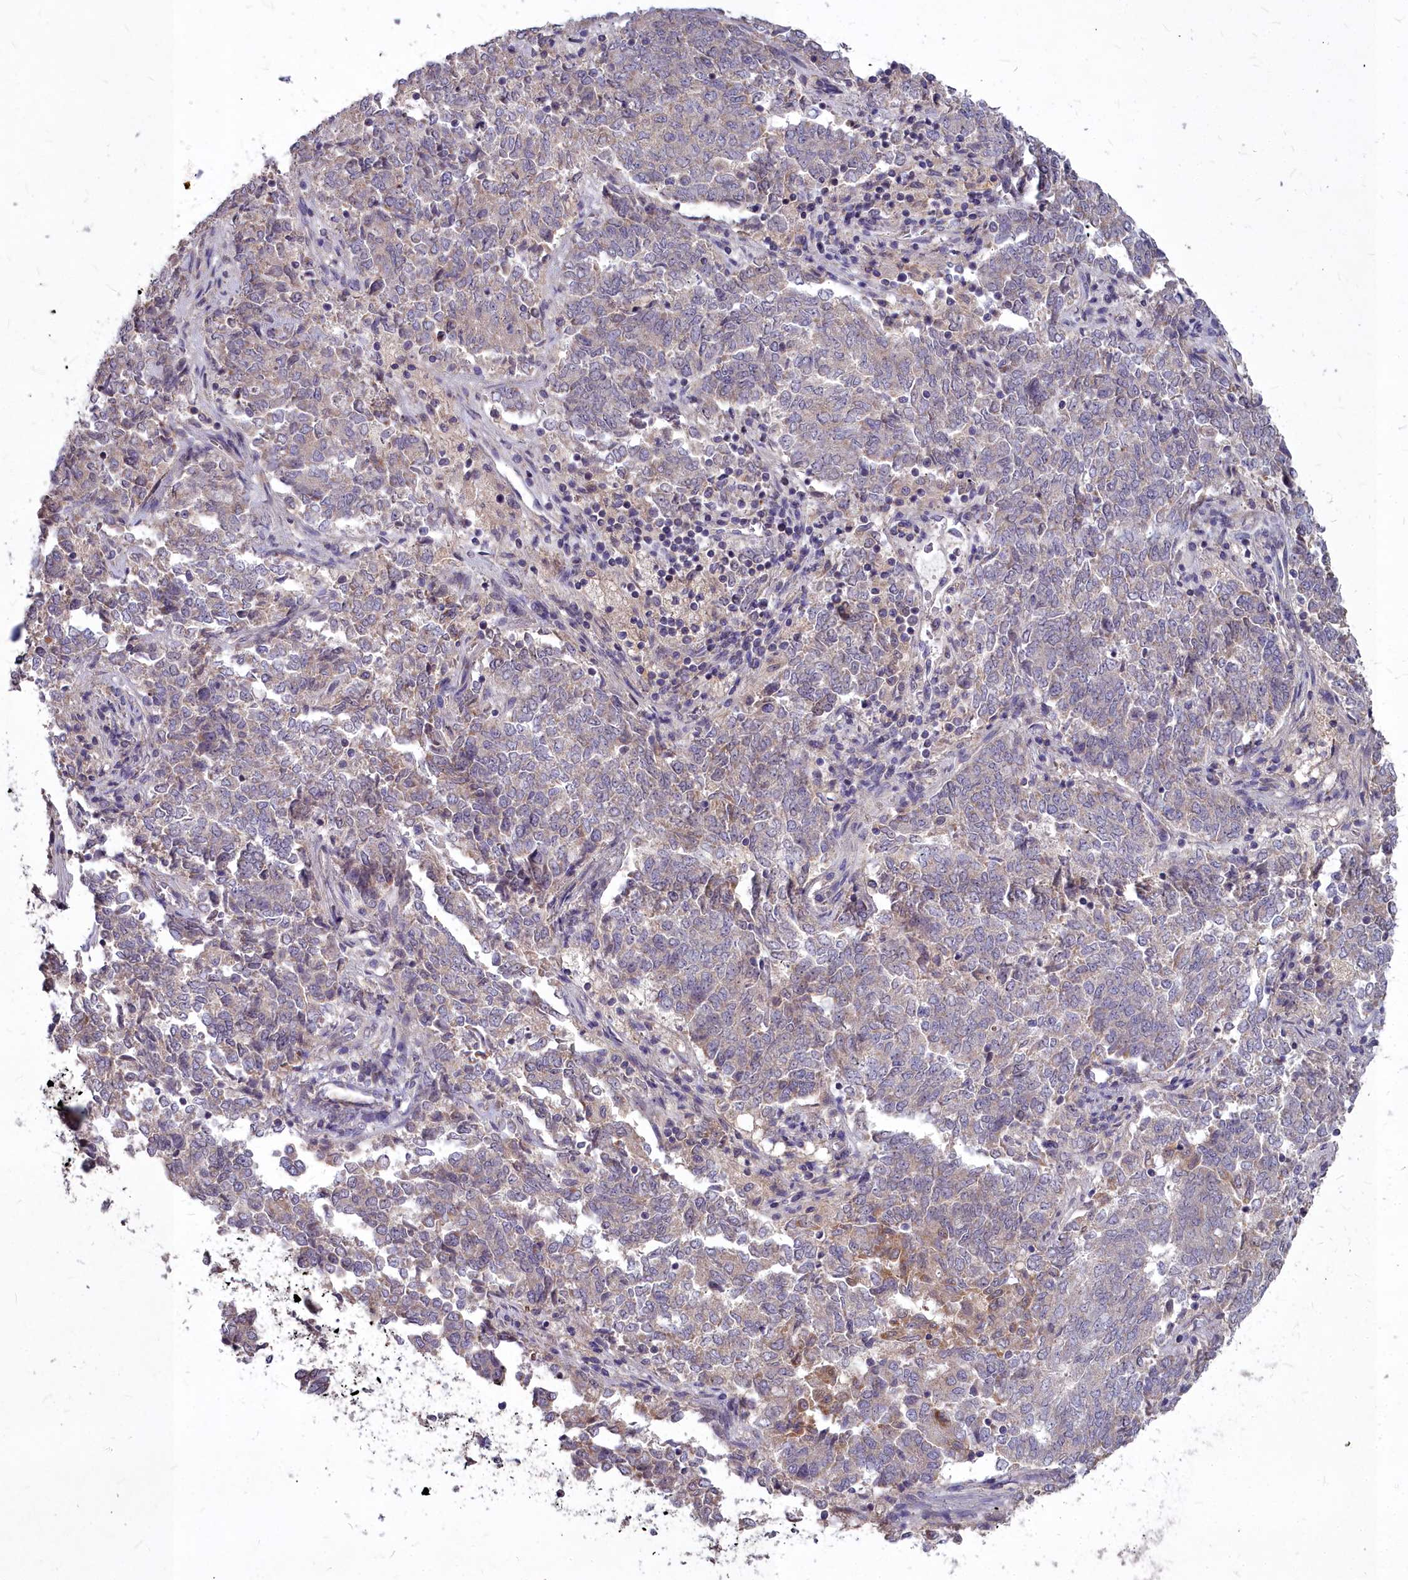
{"staining": {"intensity": "weak", "quantity": "<25%", "location": "cytoplasmic/membranous"}, "tissue": "endometrial cancer", "cell_type": "Tumor cells", "image_type": "cancer", "snomed": [{"axis": "morphology", "description": "Adenocarcinoma, NOS"}, {"axis": "topography", "description": "Endometrium"}], "caption": "Tumor cells show no significant protein positivity in endometrial adenocarcinoma.", "gene": "MICU2", "patient": {"sex": "female", "age": 80}}